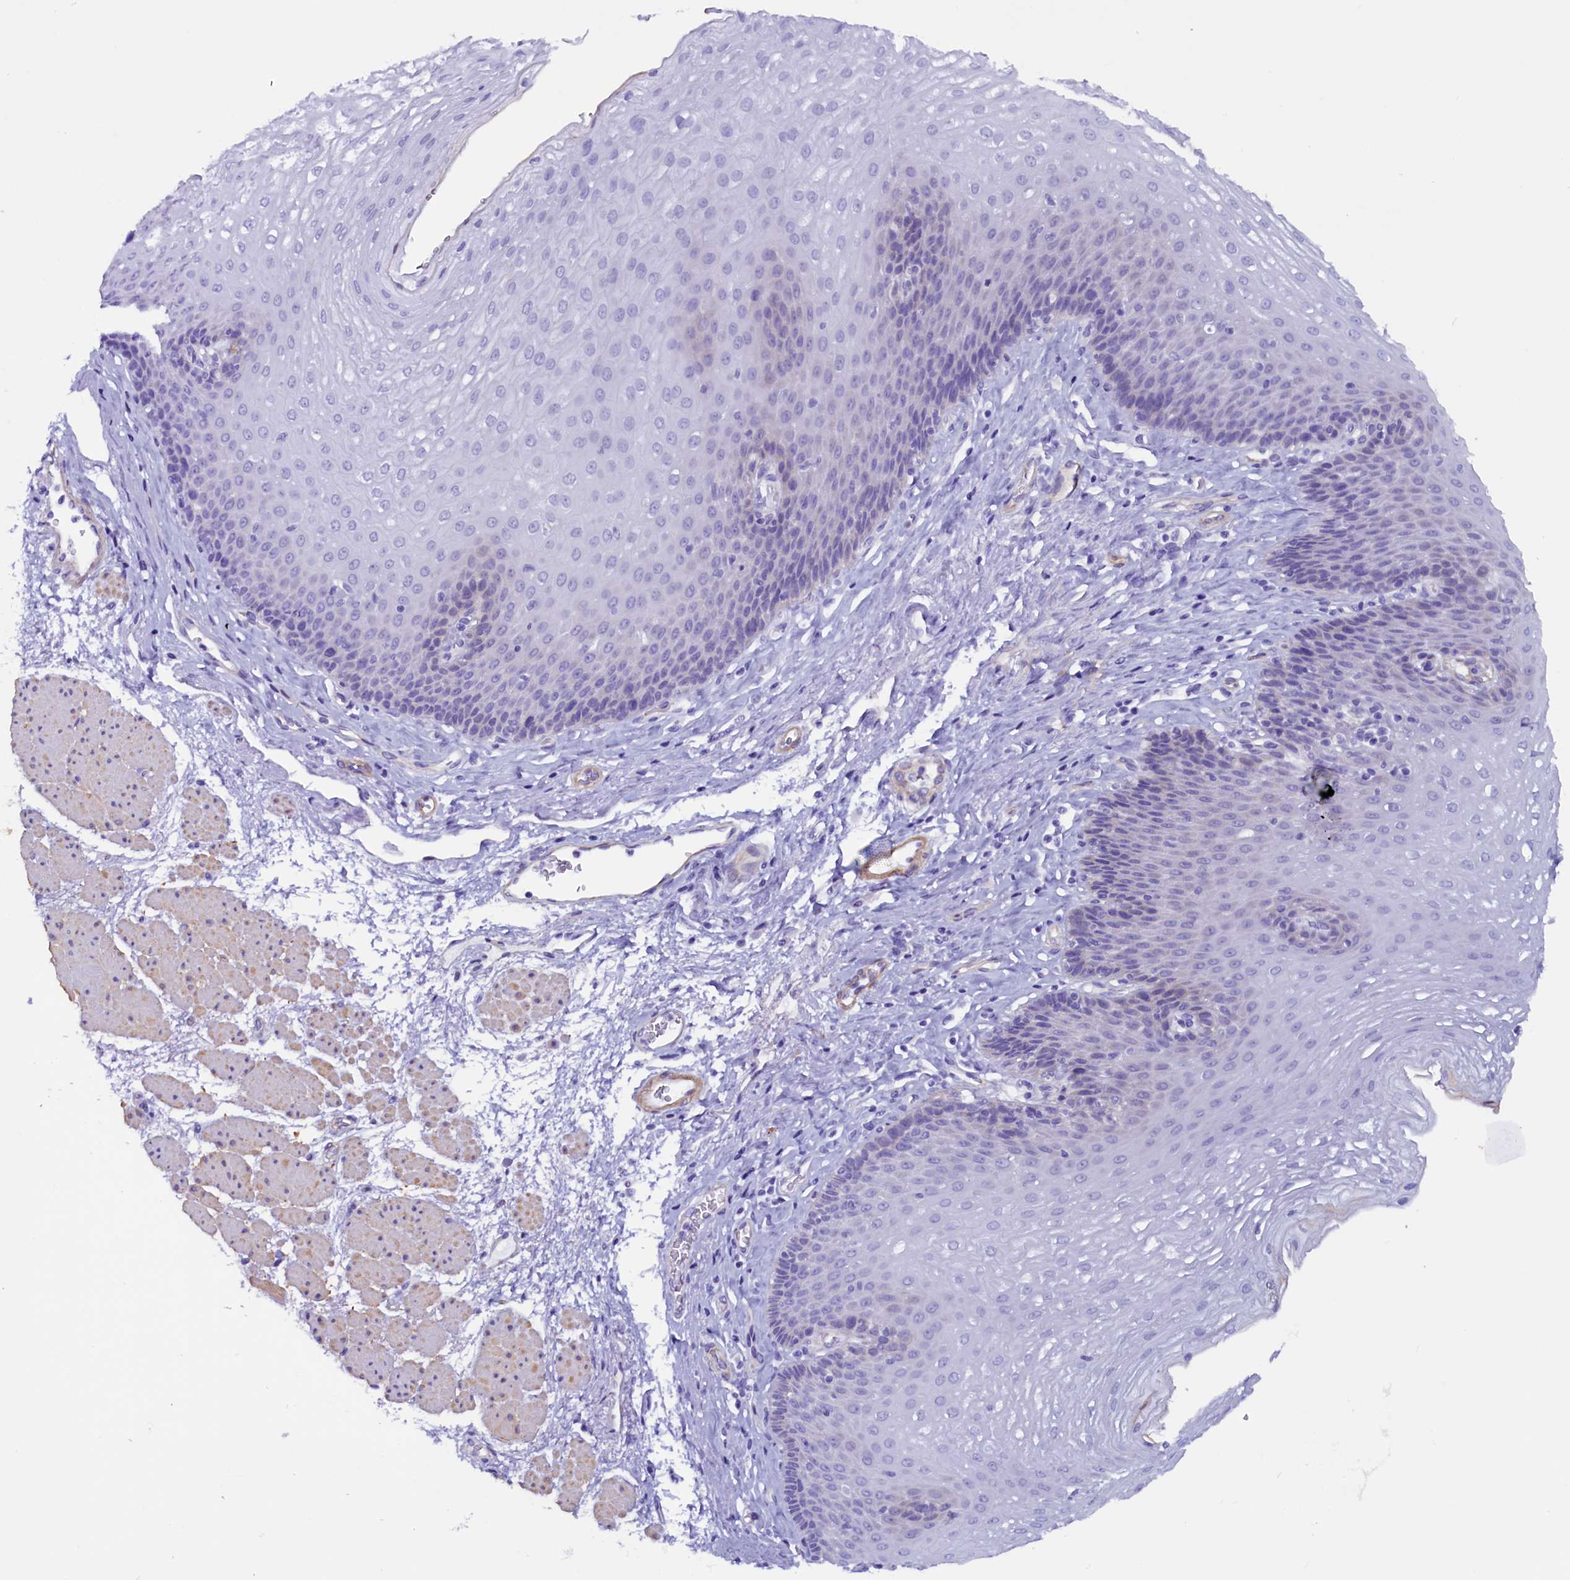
{"staining": {"intensity": "negative", "quantity": "none", "location": "none"}, "tissue": "esophagus", "cell_type": "Squamous epithelial cells", "image_type": "normal", "snomed": [{"axis": "morphology", "description": "Normal tissue, NOS"}, {"axis": "topography", "description": "Esophagus"}], "caption": "Squamous epithelial cells are negative for brown protein staining in unremarkable esophagus. The staining is performed using DAB brown chromogen with nuclei counter-stained in using hematoxylin.", "gene": "ZNF749", "patient": {"sex": "female", "age": 66}}